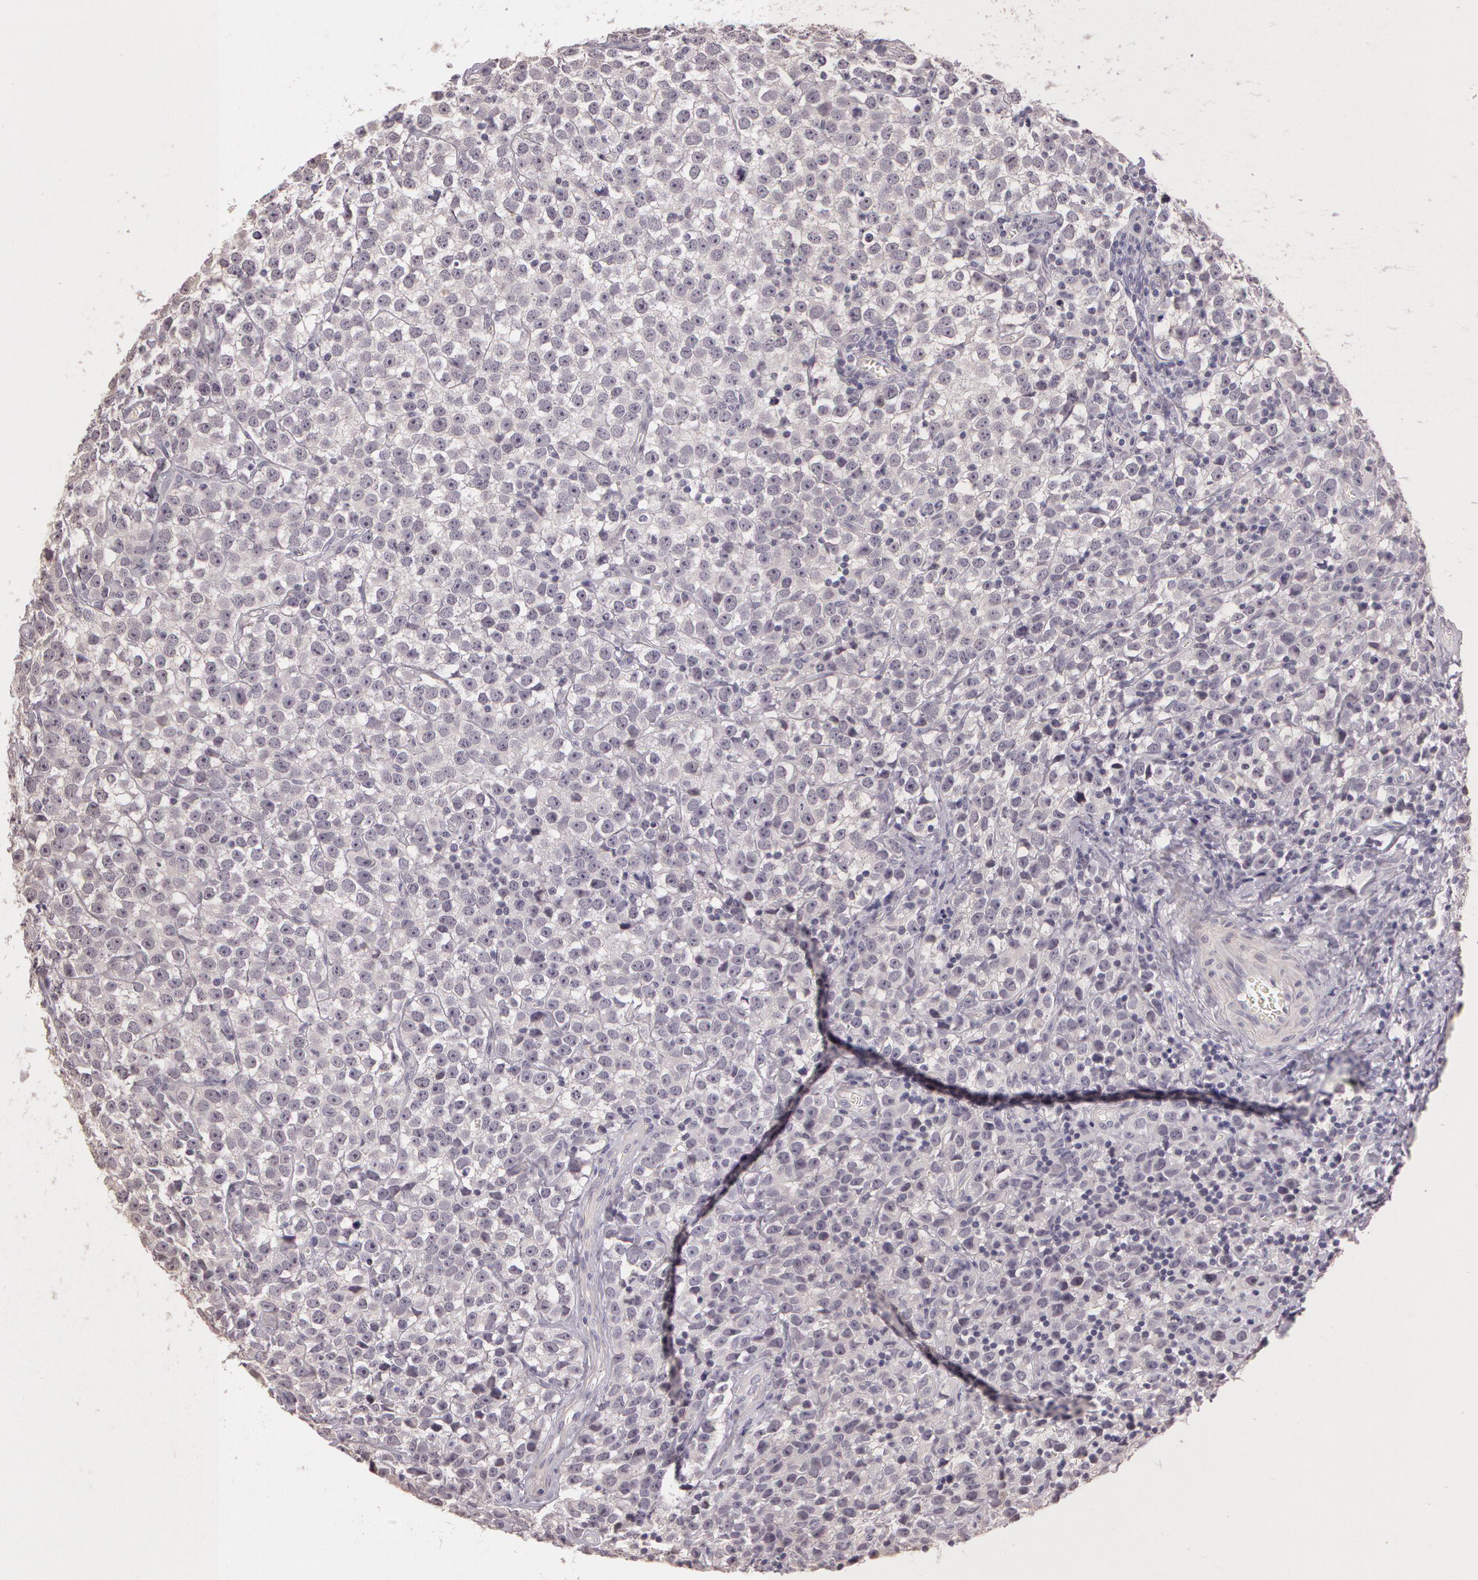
{"staining": {"intensity": "negative", "quantity": "none", "location": "none"}, "tissue": "testis cancer", "cell_type": "Tumor cells", "image_type": "cancer", "snomed": [{"axis": "morphology", "description": "Seminoma, NOS"}, {"axis": "topography", "description": "Testis"}], "caption": "IHC of testis cancer (seminoma) reveals no staining in tumor cells.", "gene": "G2E3", "patient": {"sex": "male", "age": 25}}